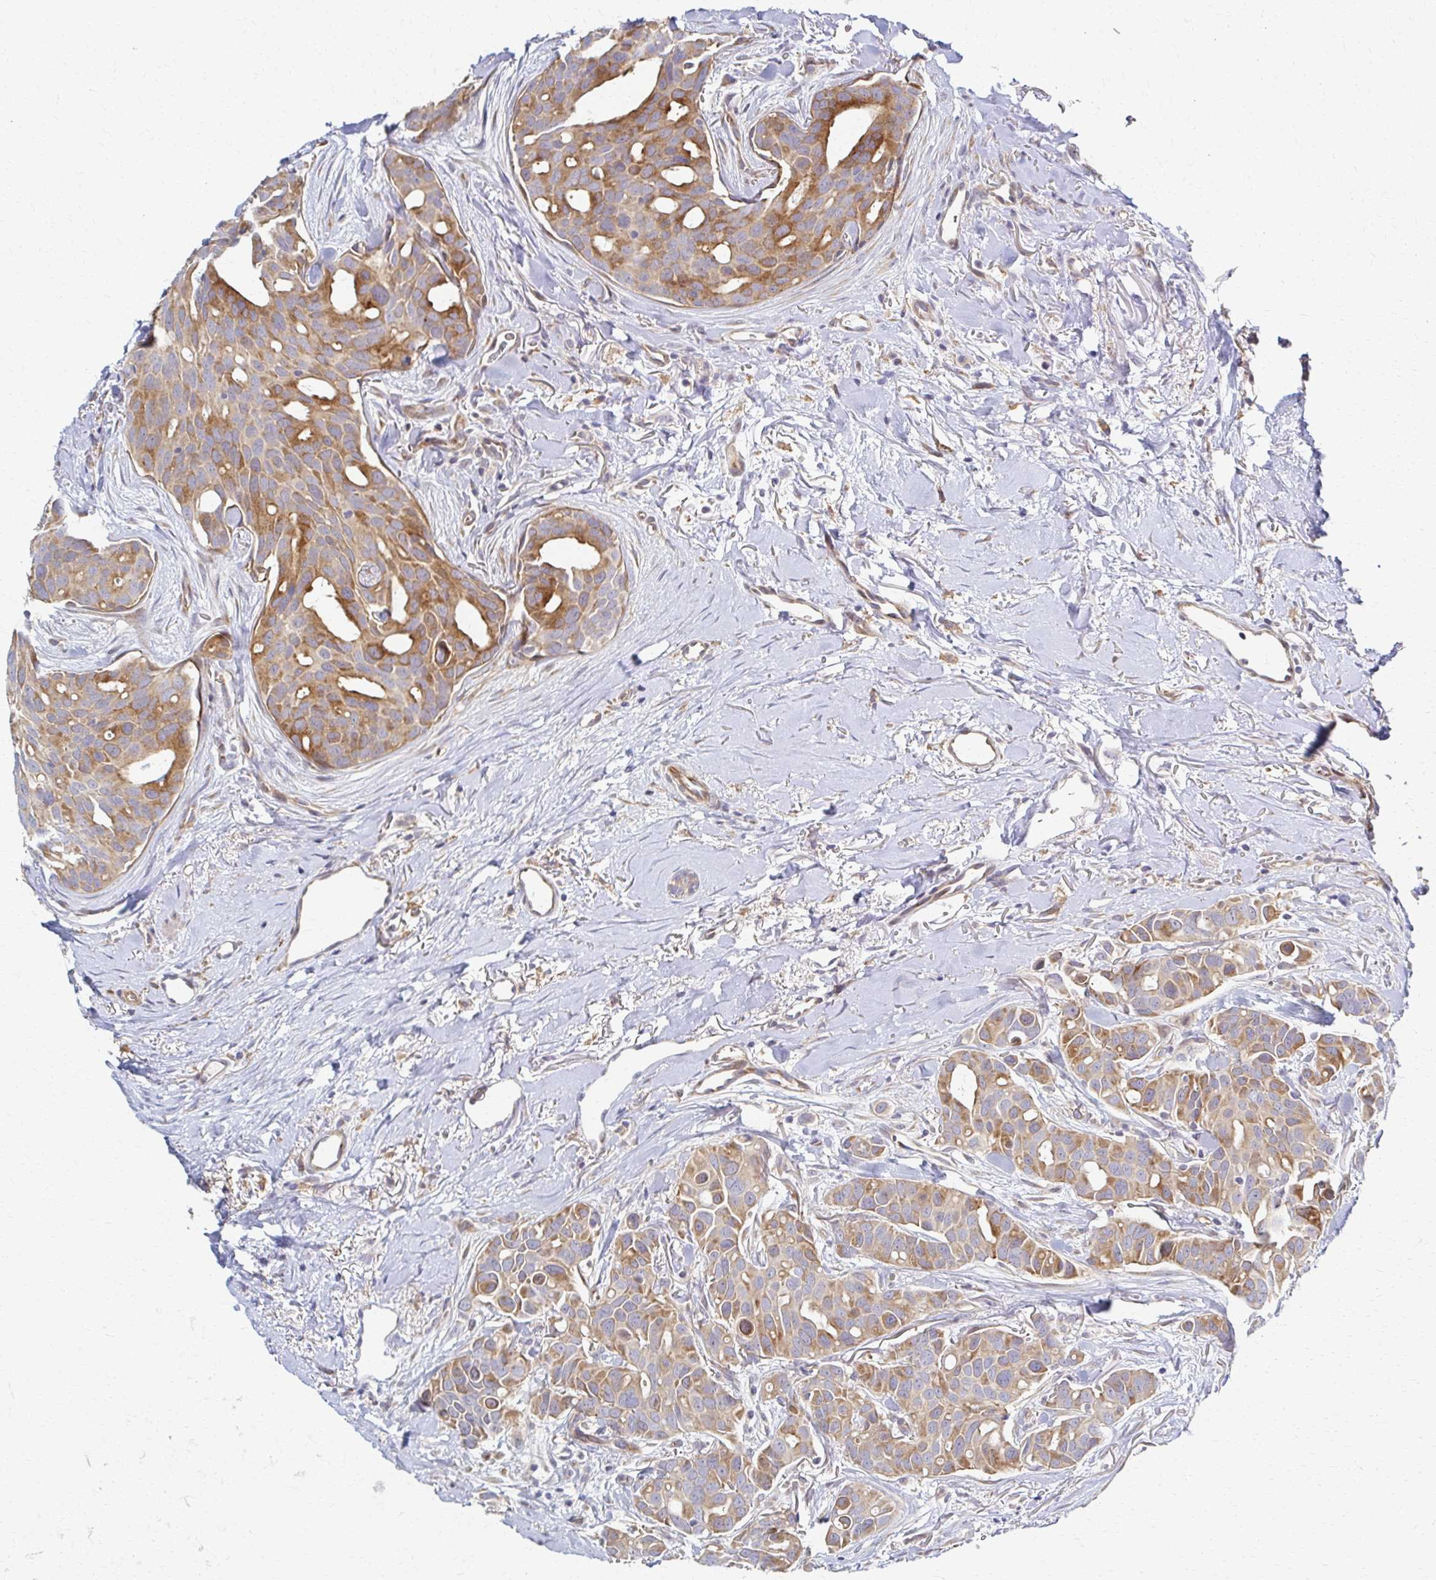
{"staining": {"intensity": "moderate", "quantity": ">75%", "location": "cytoplasmic/membranous"}, "tissue": "breast cancer", "cell_type": "Tumor cells", "image_type": "cancer", "snomed": [{"axis": "morphology", "description": "Duct carcinoma"}, {"axis": "topography", "description": "Breast"}], "caption": "The immunohistochemical stain shows moderate cytoplasmic/membranous staining in tumor cells of infiltrating ductal carcinoma (breast) tissue. Nuclei are stained in blue.", "gene": "SKA2", "patient": {"sex": "female", "age": 54}}